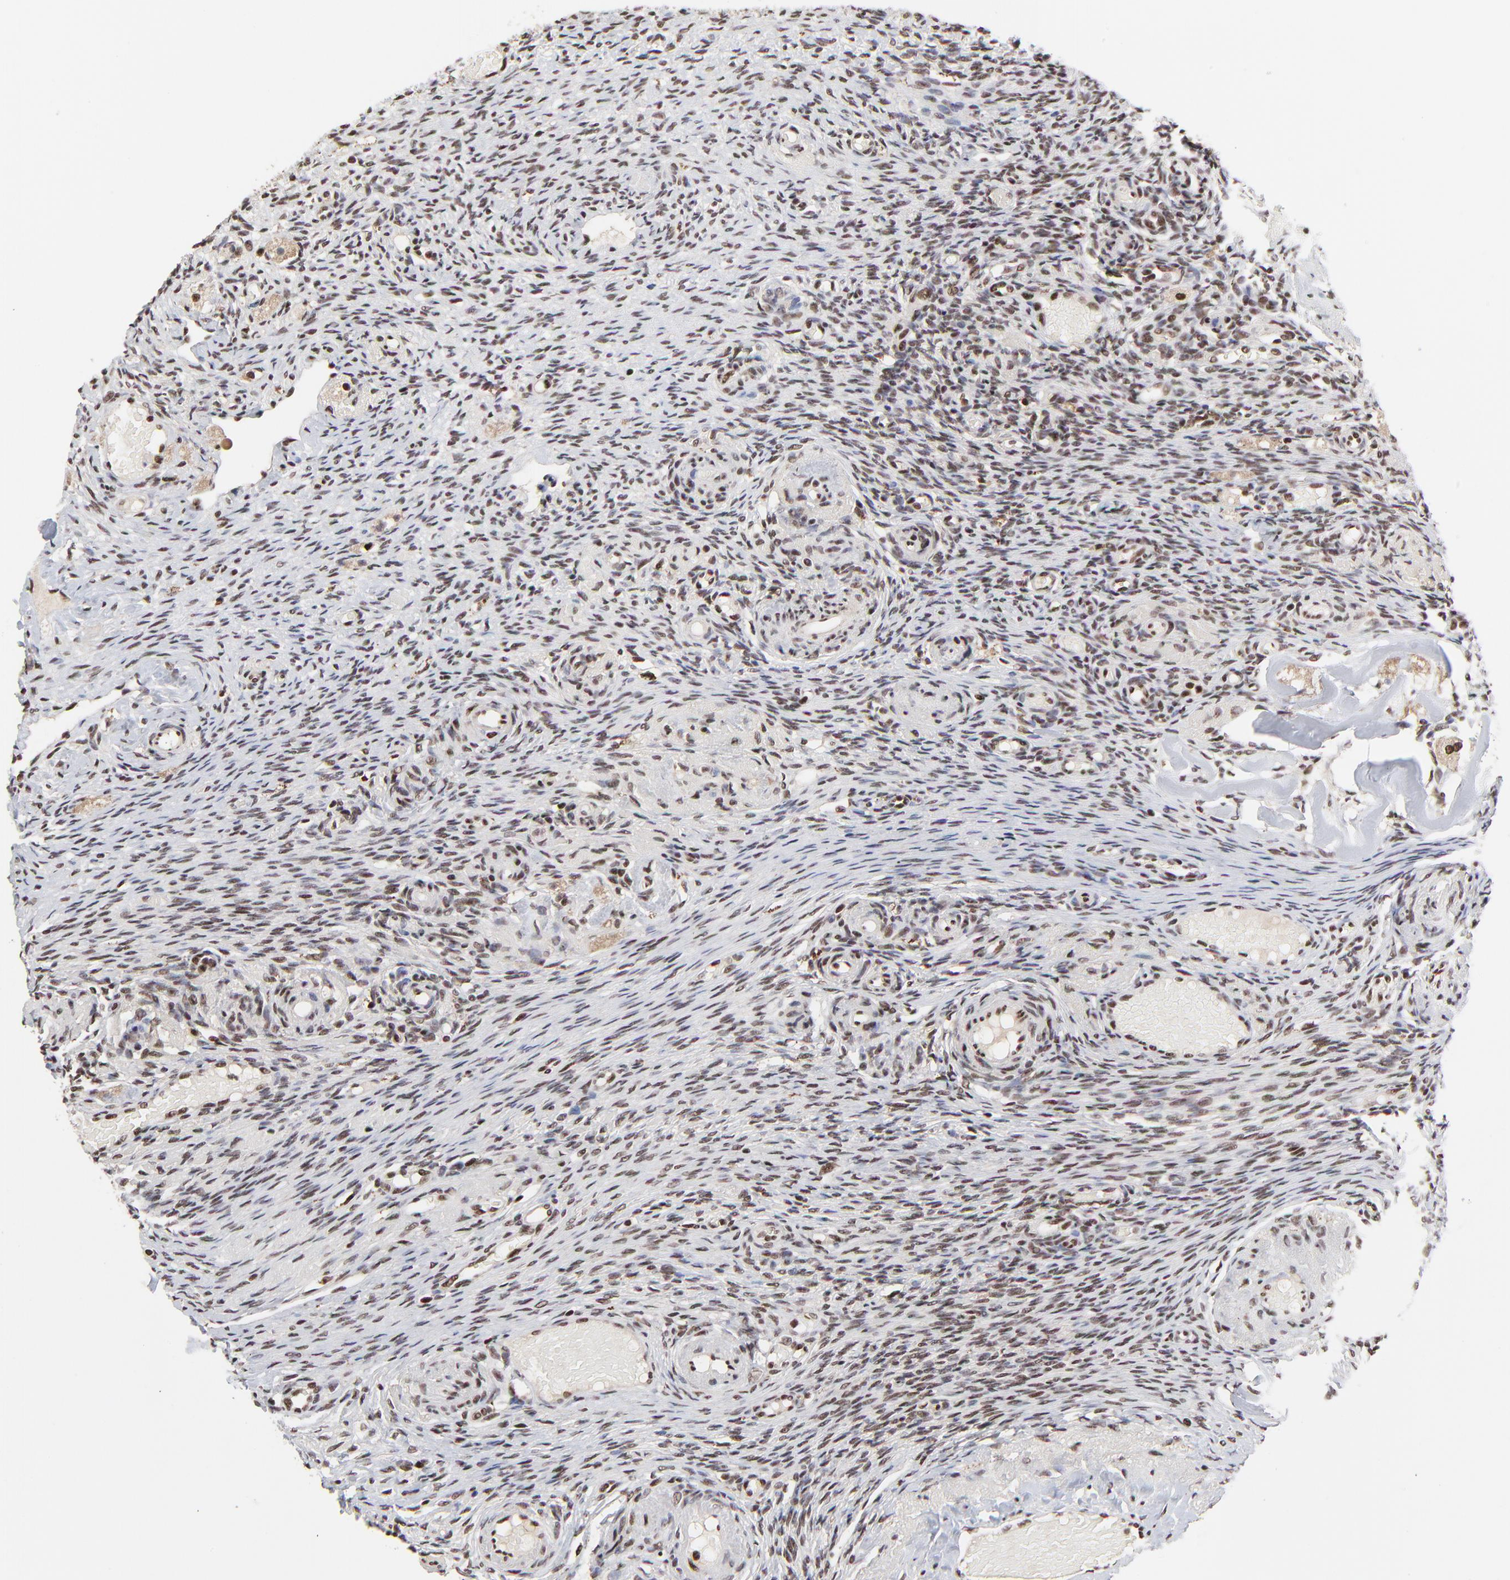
{"staining": {"intensity": "weak", "quantity": "25%-75%", "location": "nuclear"}, "tissue": "ovary", "cell_type": "Ovarian stroma cells", "image_type": "normal", "snomed": [{"axis": "morphology", "description": "Normal tissue, NOS"}, {"axis": "topography", "description": "Ovary"}], "caption": "High-power microscopy captured an IHC histopathology image of unremarkable ovary, revealing weak nuclear staining in approximately 25%-75% of ovarian stroma cells.", "gene": "RBM22", "patient": {"sex": "female", "age": 60}}